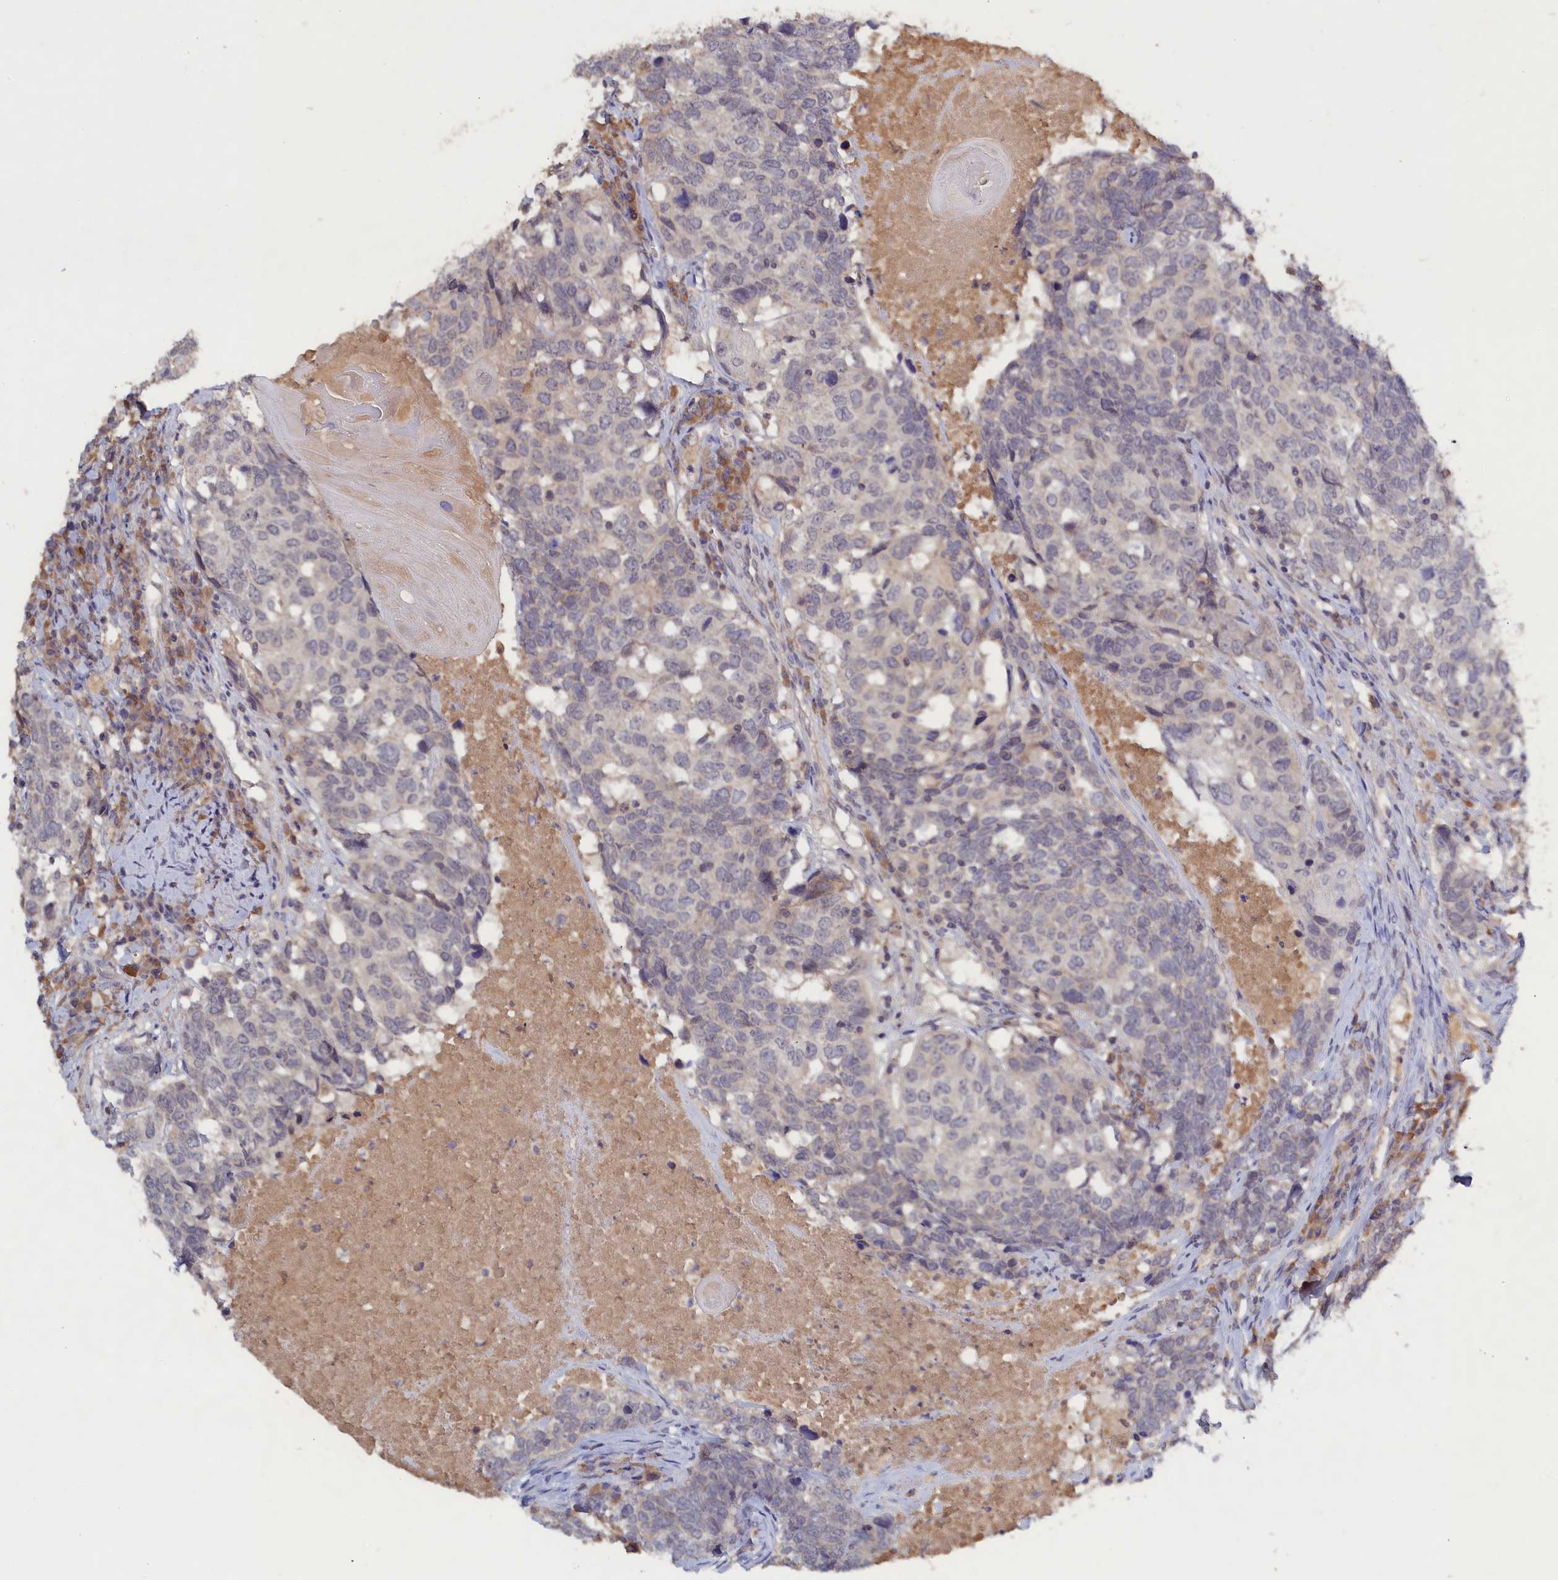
{"staining": {"intensity": "negative", "quantity": "none", "location": "none"}, "tissue": "head and neck cancer", "cell_type": "Tumor cells", "image_type": "cancer", "snomed": [{"axis": "morphology", "description": "Squamous cell carcinoma, NOS"}, {"axis": "topography", "description": "Head-Neck"}], "caption": "Immunohistochemical staining of head and neck cancer displays no significant staining in tumor cells.", "gene": "CELF5", "patient": {"sex": "male", "age": 66}}